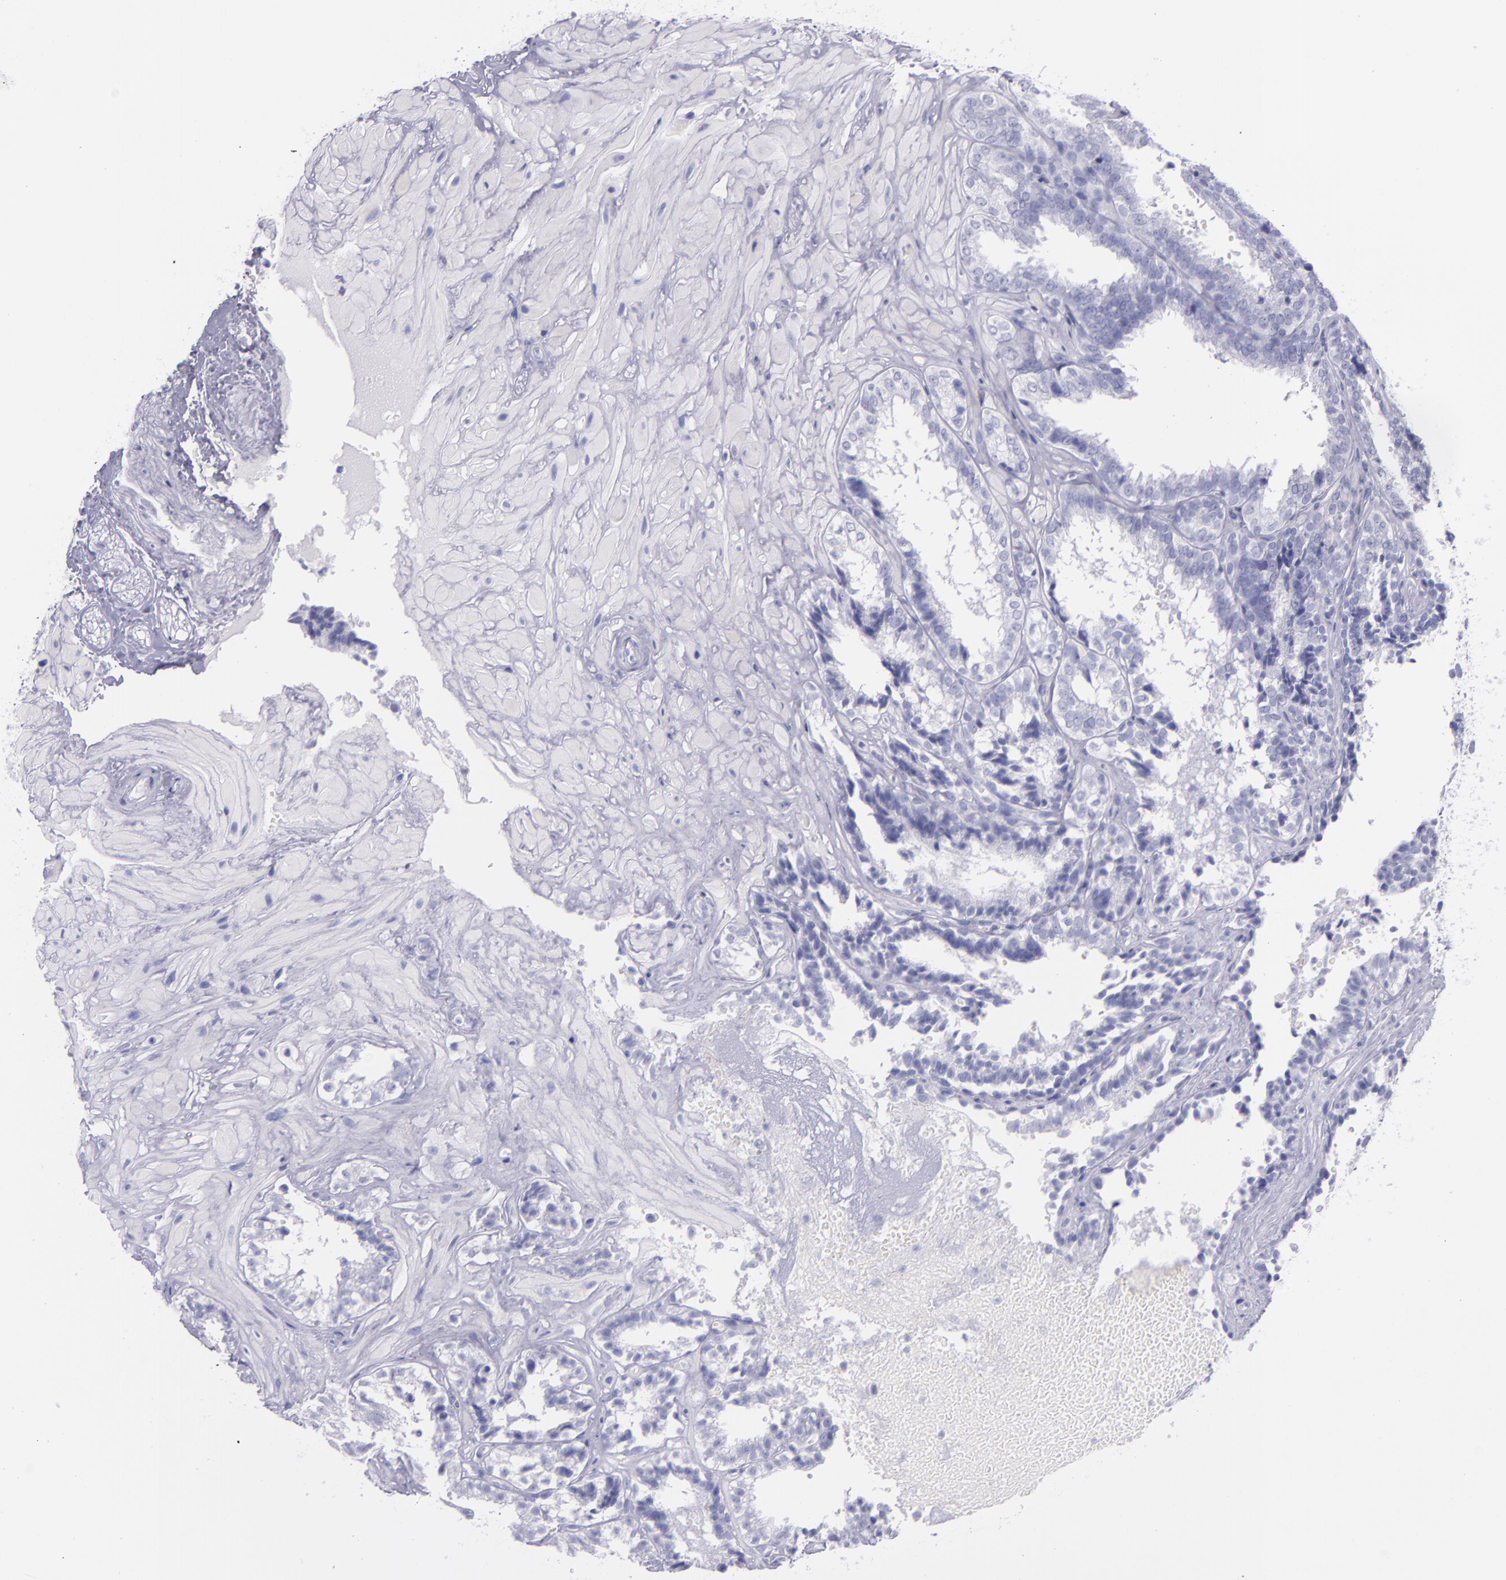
{"staining": {"intensity": "negative", "quantity": "none", "location": "none"}, "tissue": "seminal vesicle", "cell_type": "Glandular cells", "image_type": "normal", "snomed": [{"axis": "morphology", "description": "Normal tissue, NOS"}, {"axis": "topography", "description": "Seminal veicle"}], "caption": "Immunohistochemistry (IHC) image of normal human seminal vesicle stained for a protein (brown), which displays no expression in glandular cells.", "gene": "SFTPB", "patient": {"sex": "male", "age": 26}}